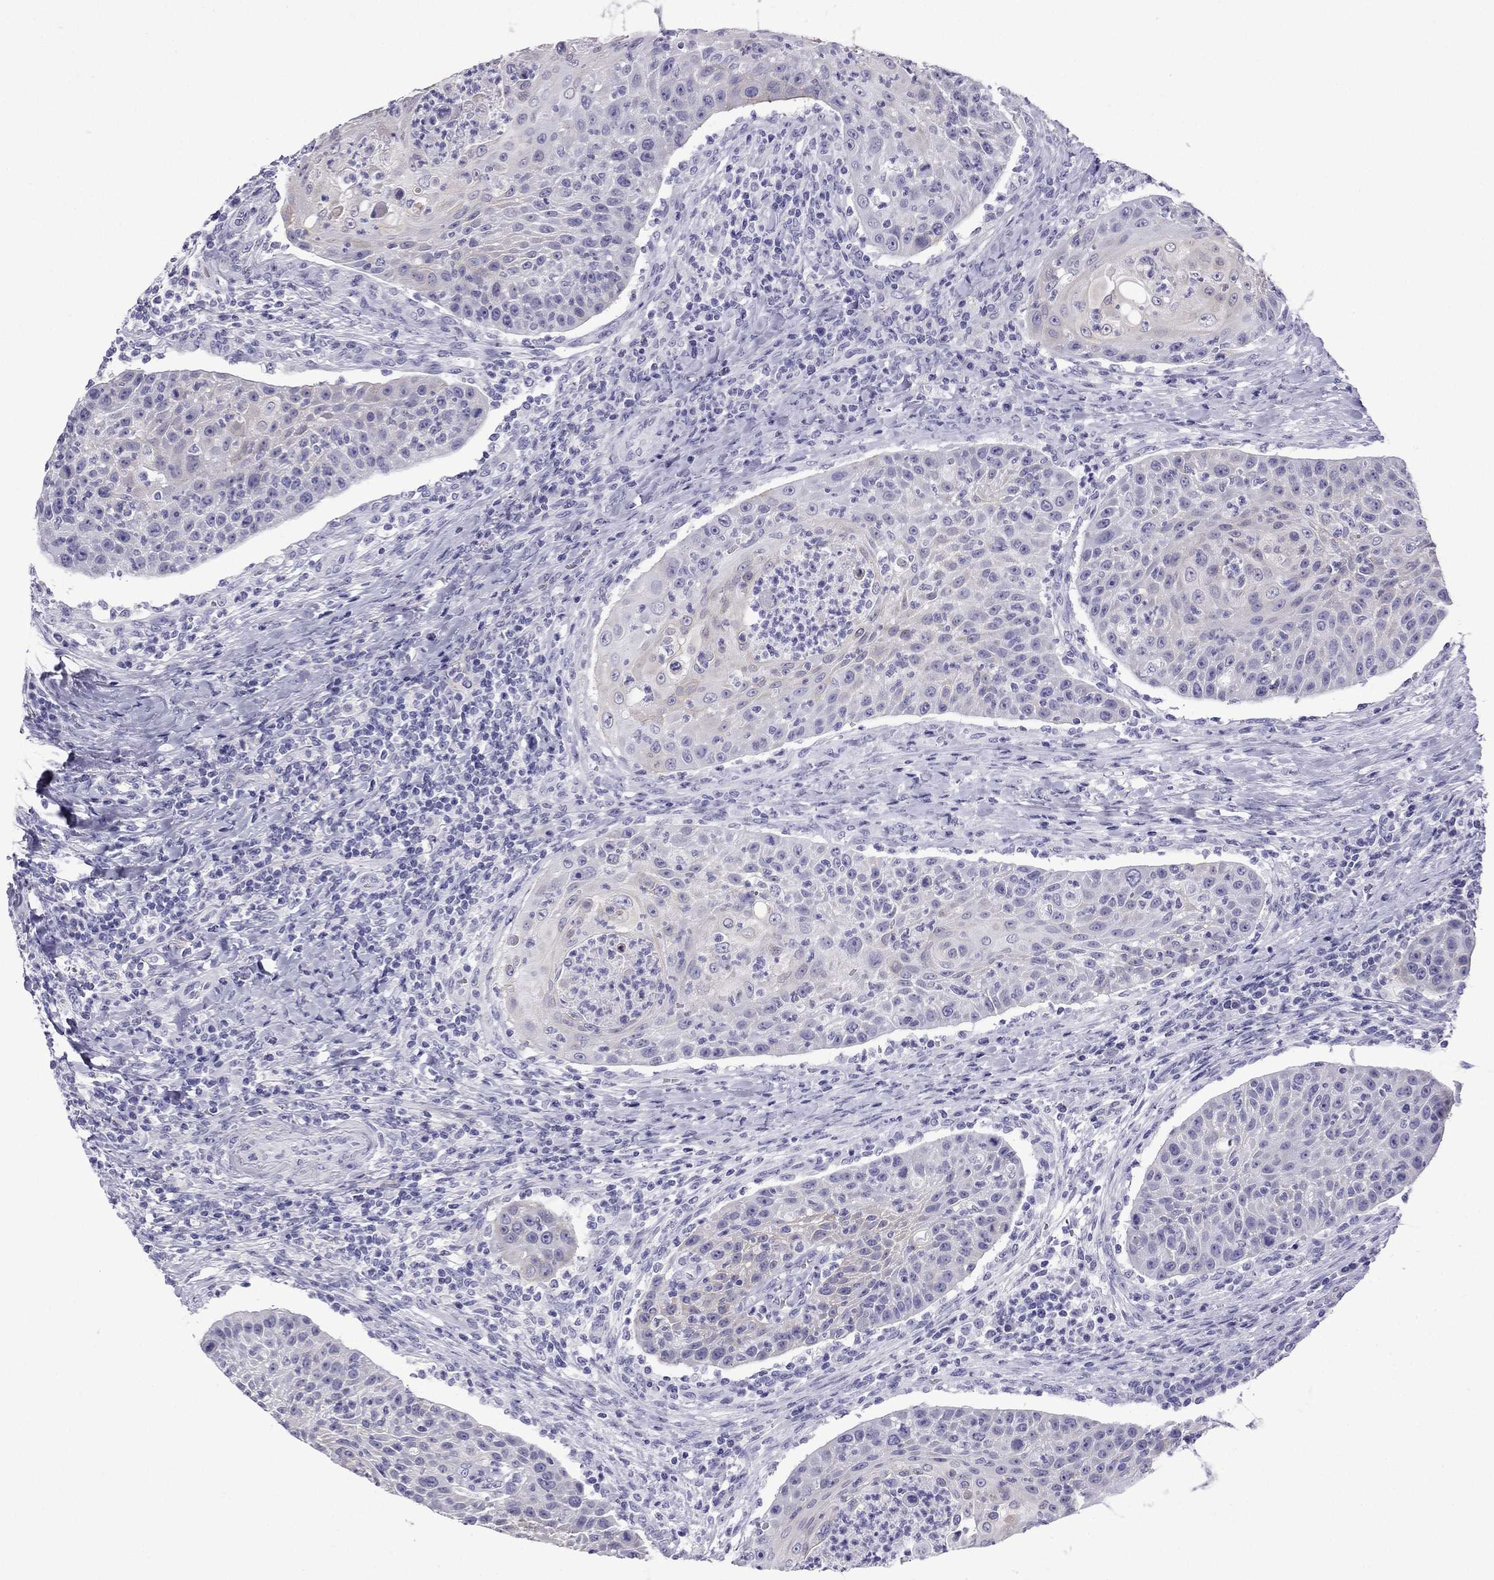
{"staining": {"intensity": "negative", "quantity": "none", "location": "none"}, "tissue": "head and neck cancer", "cell_type": "Tumor cells", "image_type": "cancer", "snomed": [{"axis": "morphology", "description": "Squamous cell carcinoma, NOS"}, {"axis": "topography", "description": "Head-Neck"}], "caption": "DAB immunohistochemical staining of human head and neck cancer (squamous cell carcinoma) exhibits no significant positivity in tumor cells. The staining is performed using DAB (3,3'-diaminobenzidine) brown chromogen with nuclei counter-stained in using hematoxylin.", "gene": "GJA8", "patient": {"sex": "male", "age": 69}}